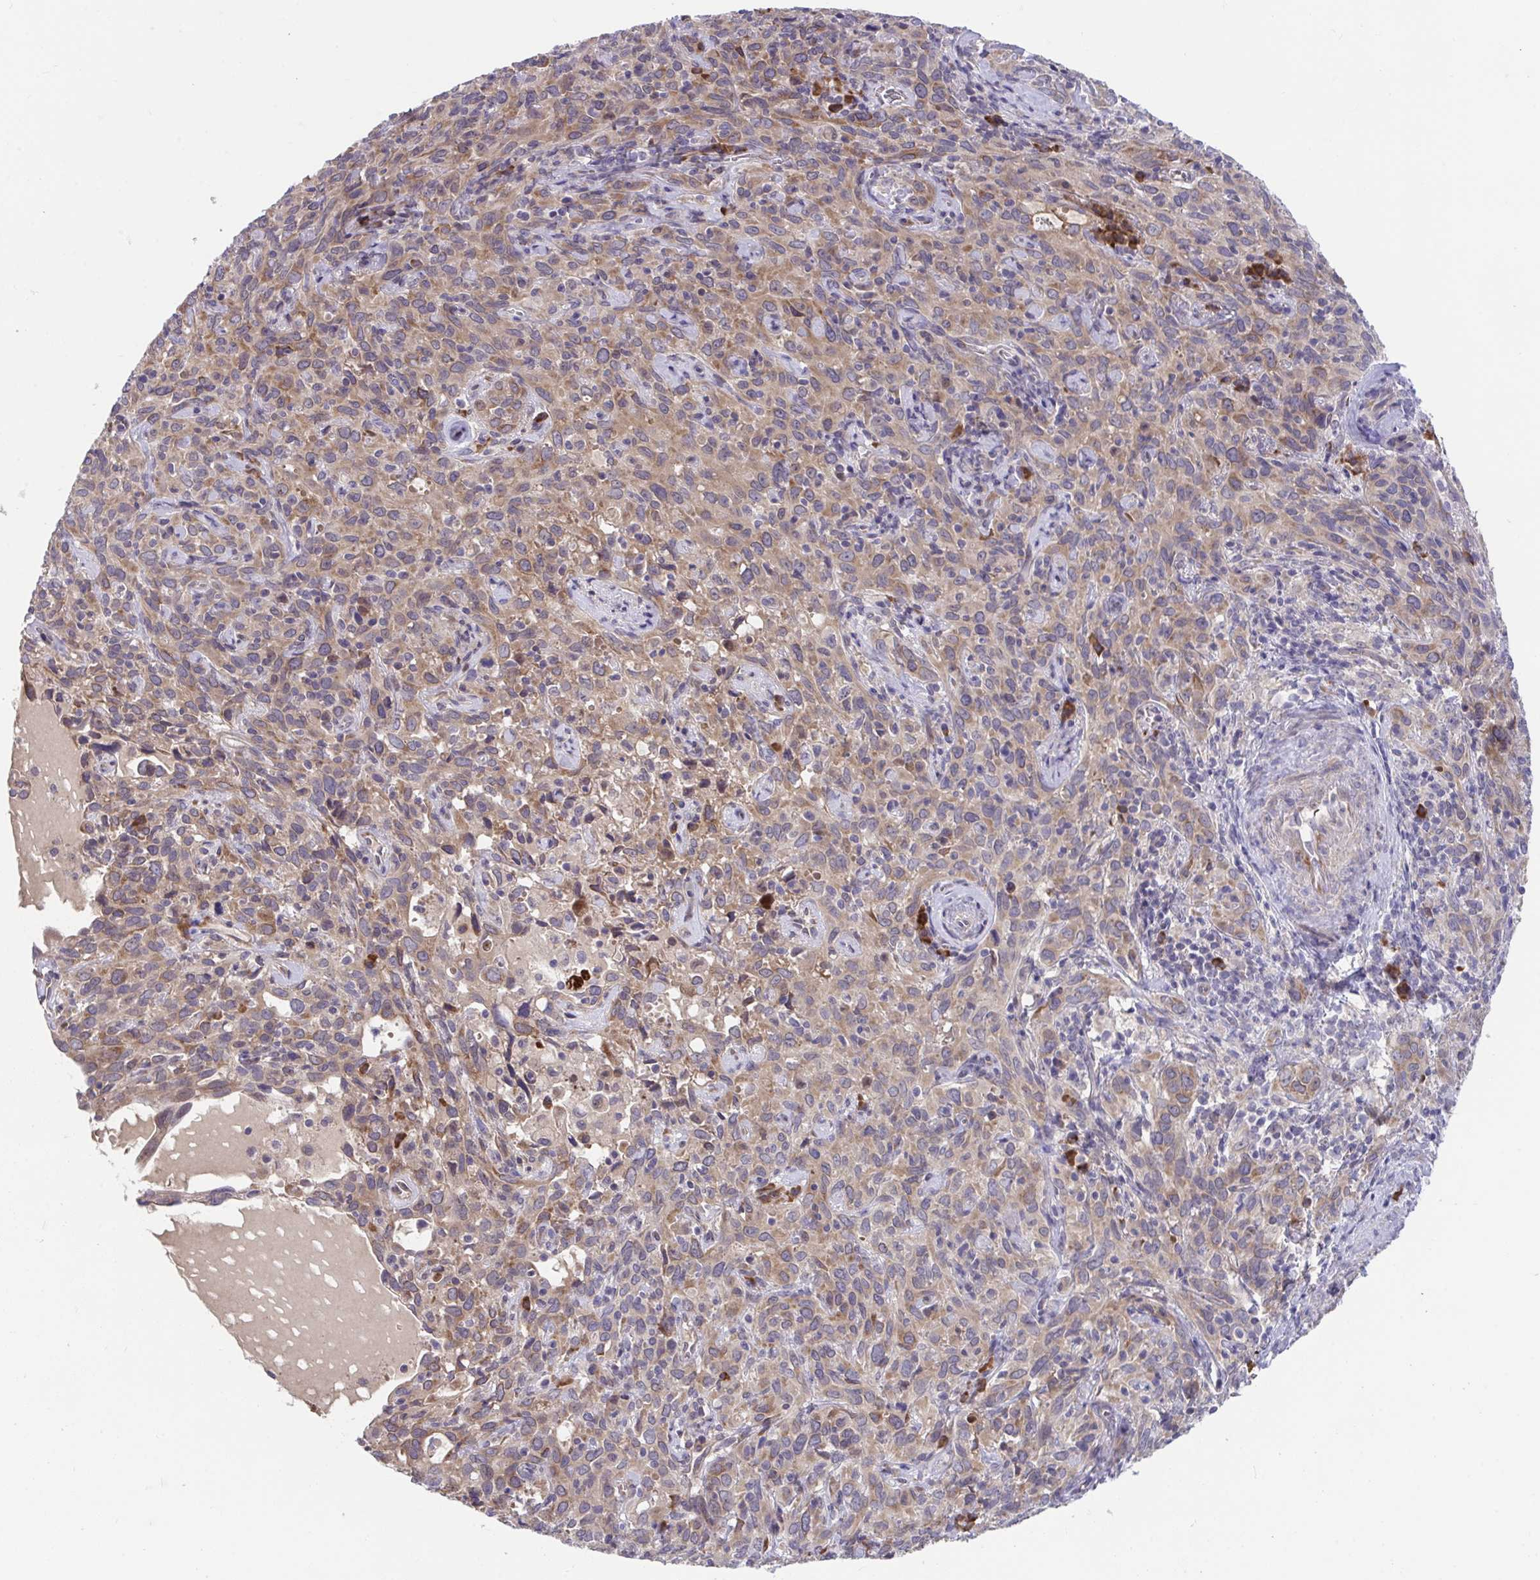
{"staining": {"intensity": "moderate", "quantity": ">75%", "location": "cytoplasmic/membranous"}, "tissue": "cervical cancer", "cell_type": "Tumor cells", "image_type": "cancer", "snomed": [{"axis": "morphology", "description": "Normal tissue, NOS"}, {"axis": "morphology", "description": "Squamous cell carcinoma, NOS"}, {"axis": "topography", "description": "Cervix"}], "caption": "A brown stain labels moderate cytoplasmic/membranous positivity of a protein in cervical cancer tumor cells. The protein of interest is stained brown, and the nuclei are stained in blue (DAB (3,3'-diaminobenzidine) IHC with brightfield microscopy, high magnification).", "gene": "SUSD4", "patient": {"sex": "female", "age": 51}}